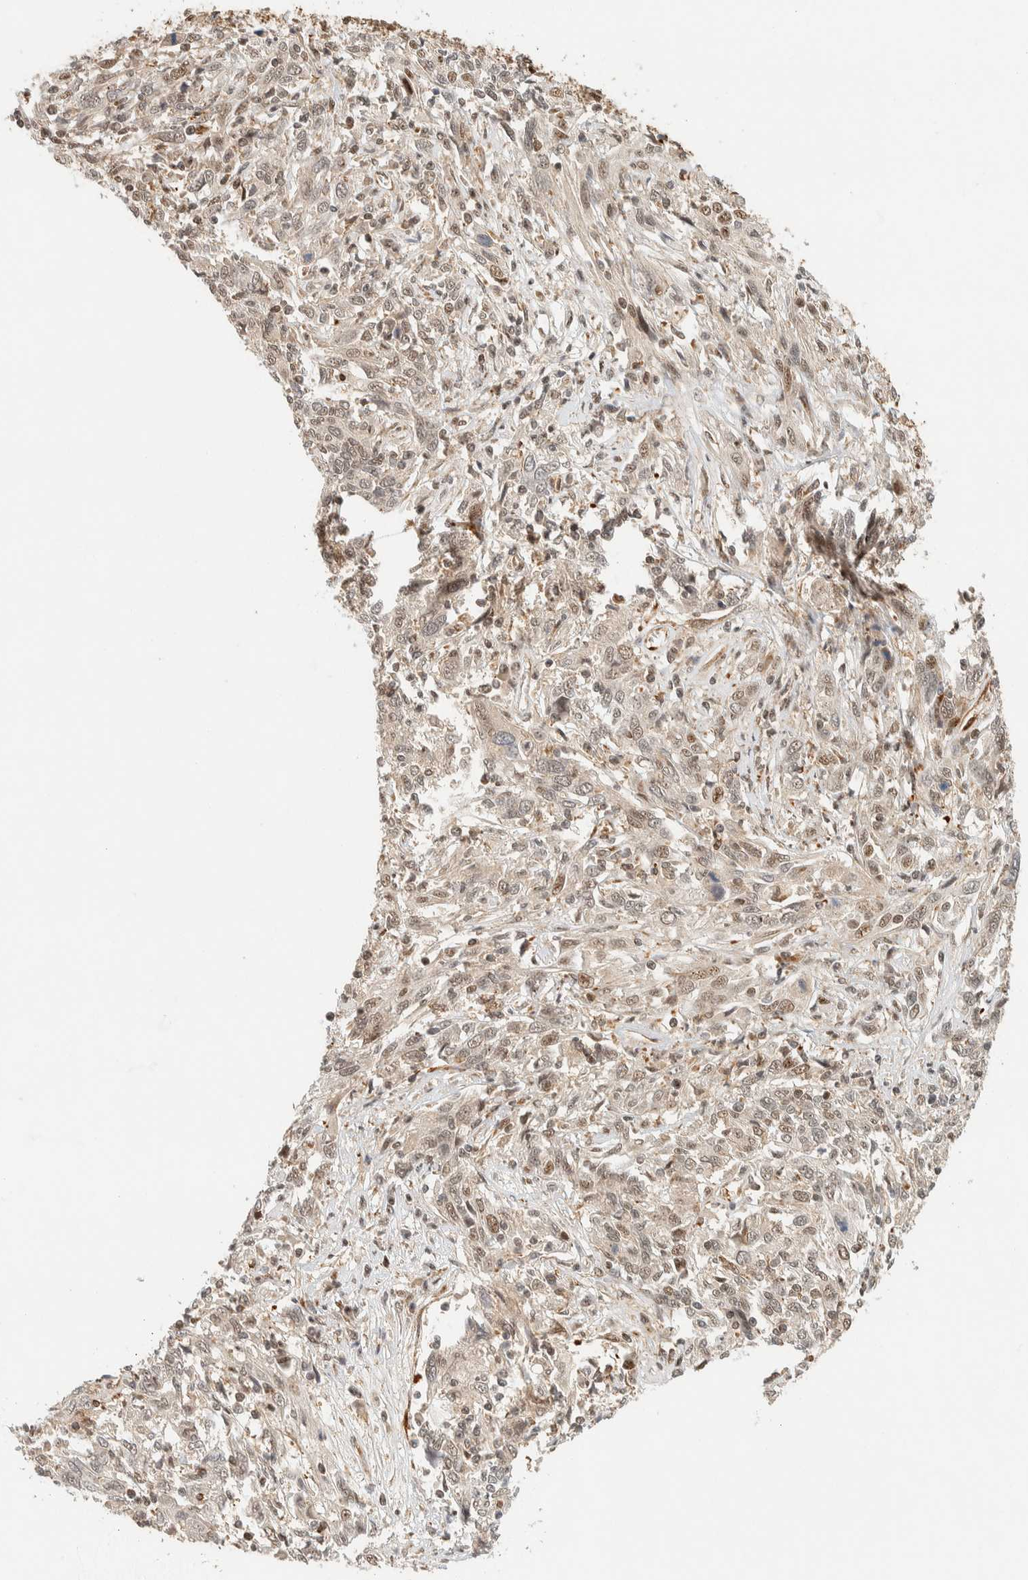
{"staining": {"intensity": "weak", "quantity": ">75%", "location": "nuclear"}, "tissue": "cervical cancer", "cell_type": "Tumor cells", "image_type": "cancer", "snomed": [{"axis": "morphology", "description": "Squamous cell carcinoma, NOS"}, {"axis": "topography", "description": "Cervix"}], "caption": "The histopathology image shows staining of cervical squamous cell carcinoma, revealing weak nuclear protein expression (brown color) within tumor cells.", "gene": "SIK1", "patient": {"sex": "female", "age": 46}}